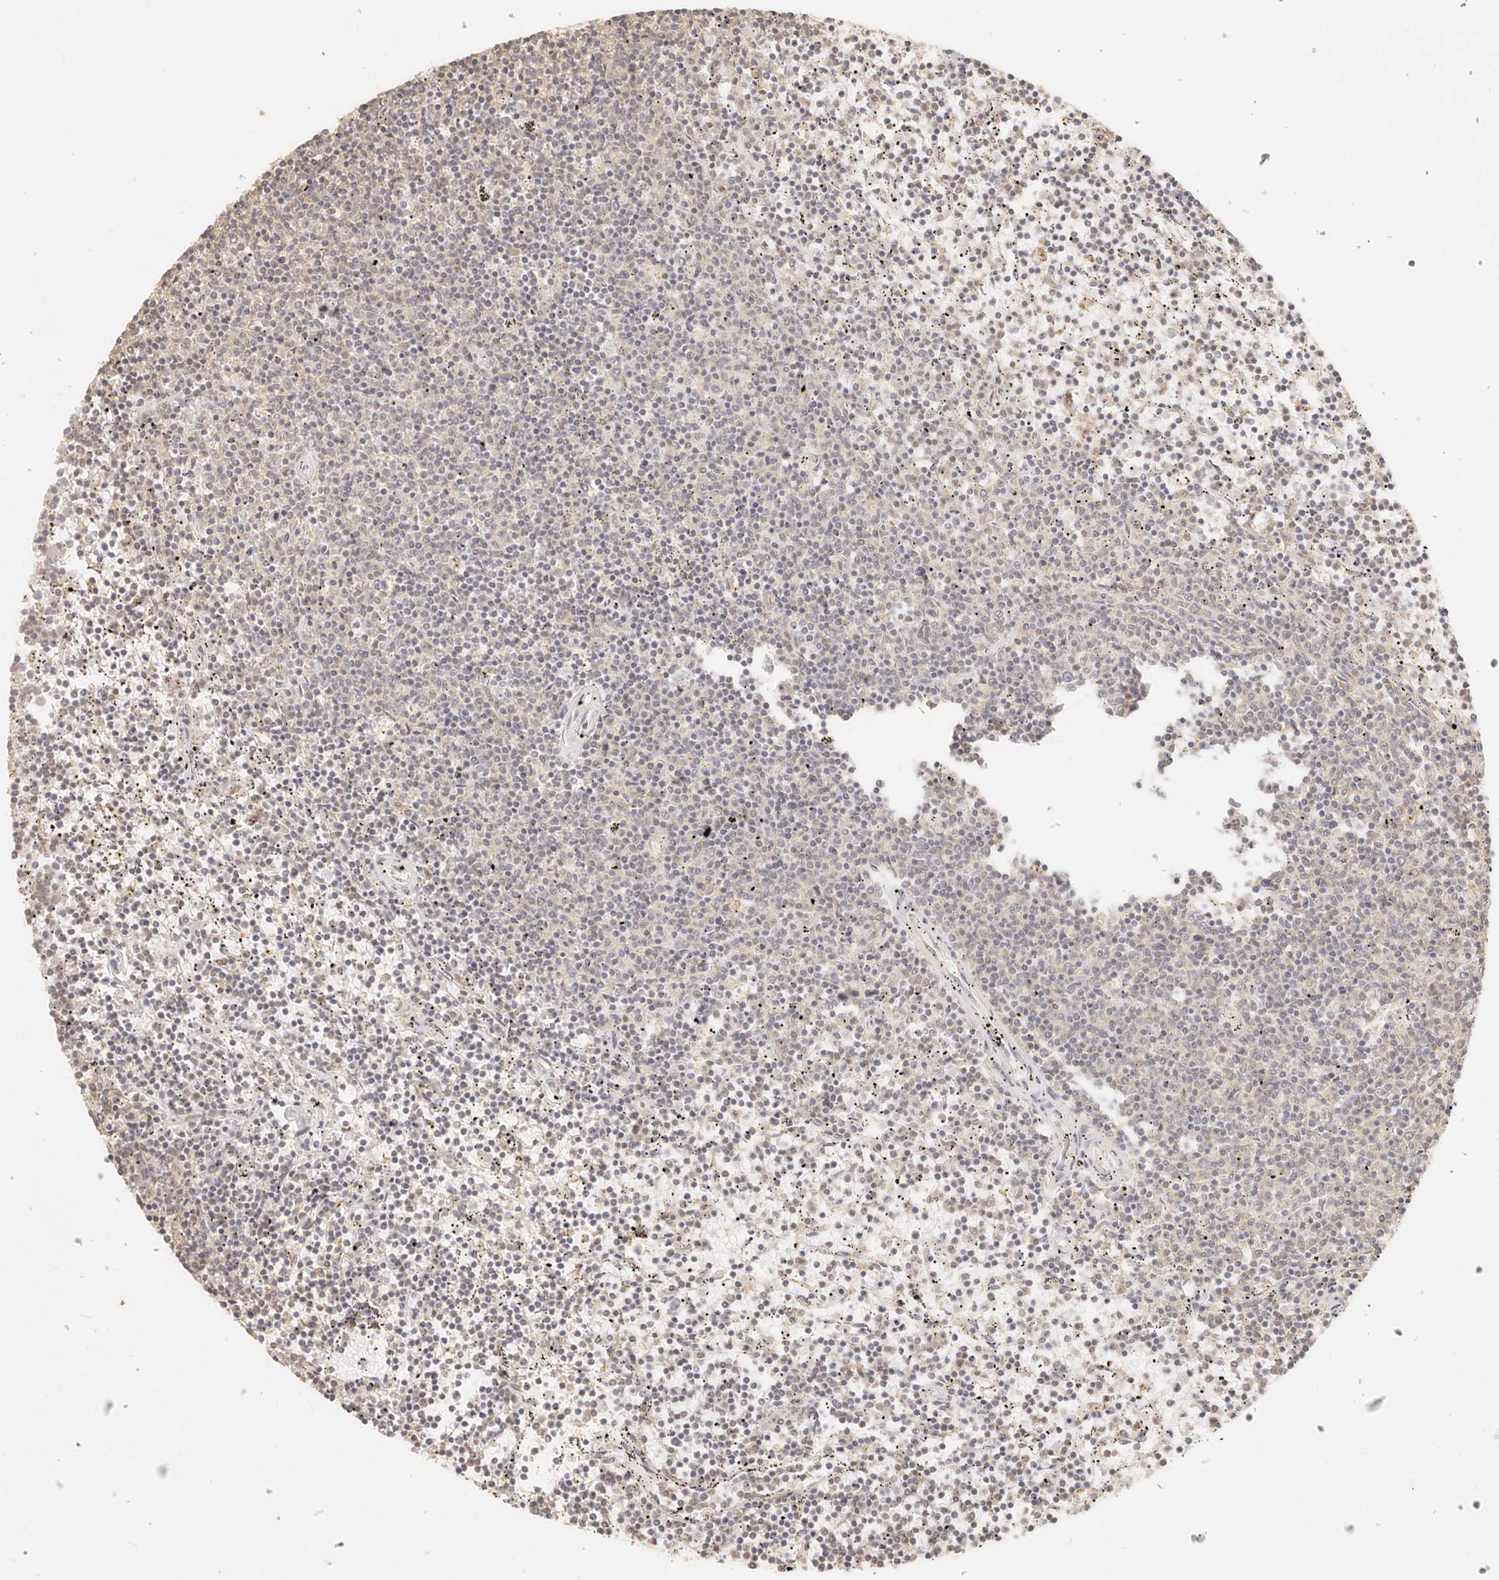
{"staining": {"intensity": "negative", "quantity": "none", "location": "none"}, "tissue": "lymphoma", "cell_type": "Tumor cells", "image_type": "cancer", "snomed": [{"axis": "morphology", "description": "Malignant lymphoma, non-Hodgkin's type, Low grade"}, {"axis": "topography", "description": "Spleen"}], "caption": "DAB (3,3'-diaminobenzidine) immunohistochemical staining of lymphoma demonstrates no significant positivity in tumor cells.", "gene": "CNMD", "patient": {"sex": "female", "age": 50}}